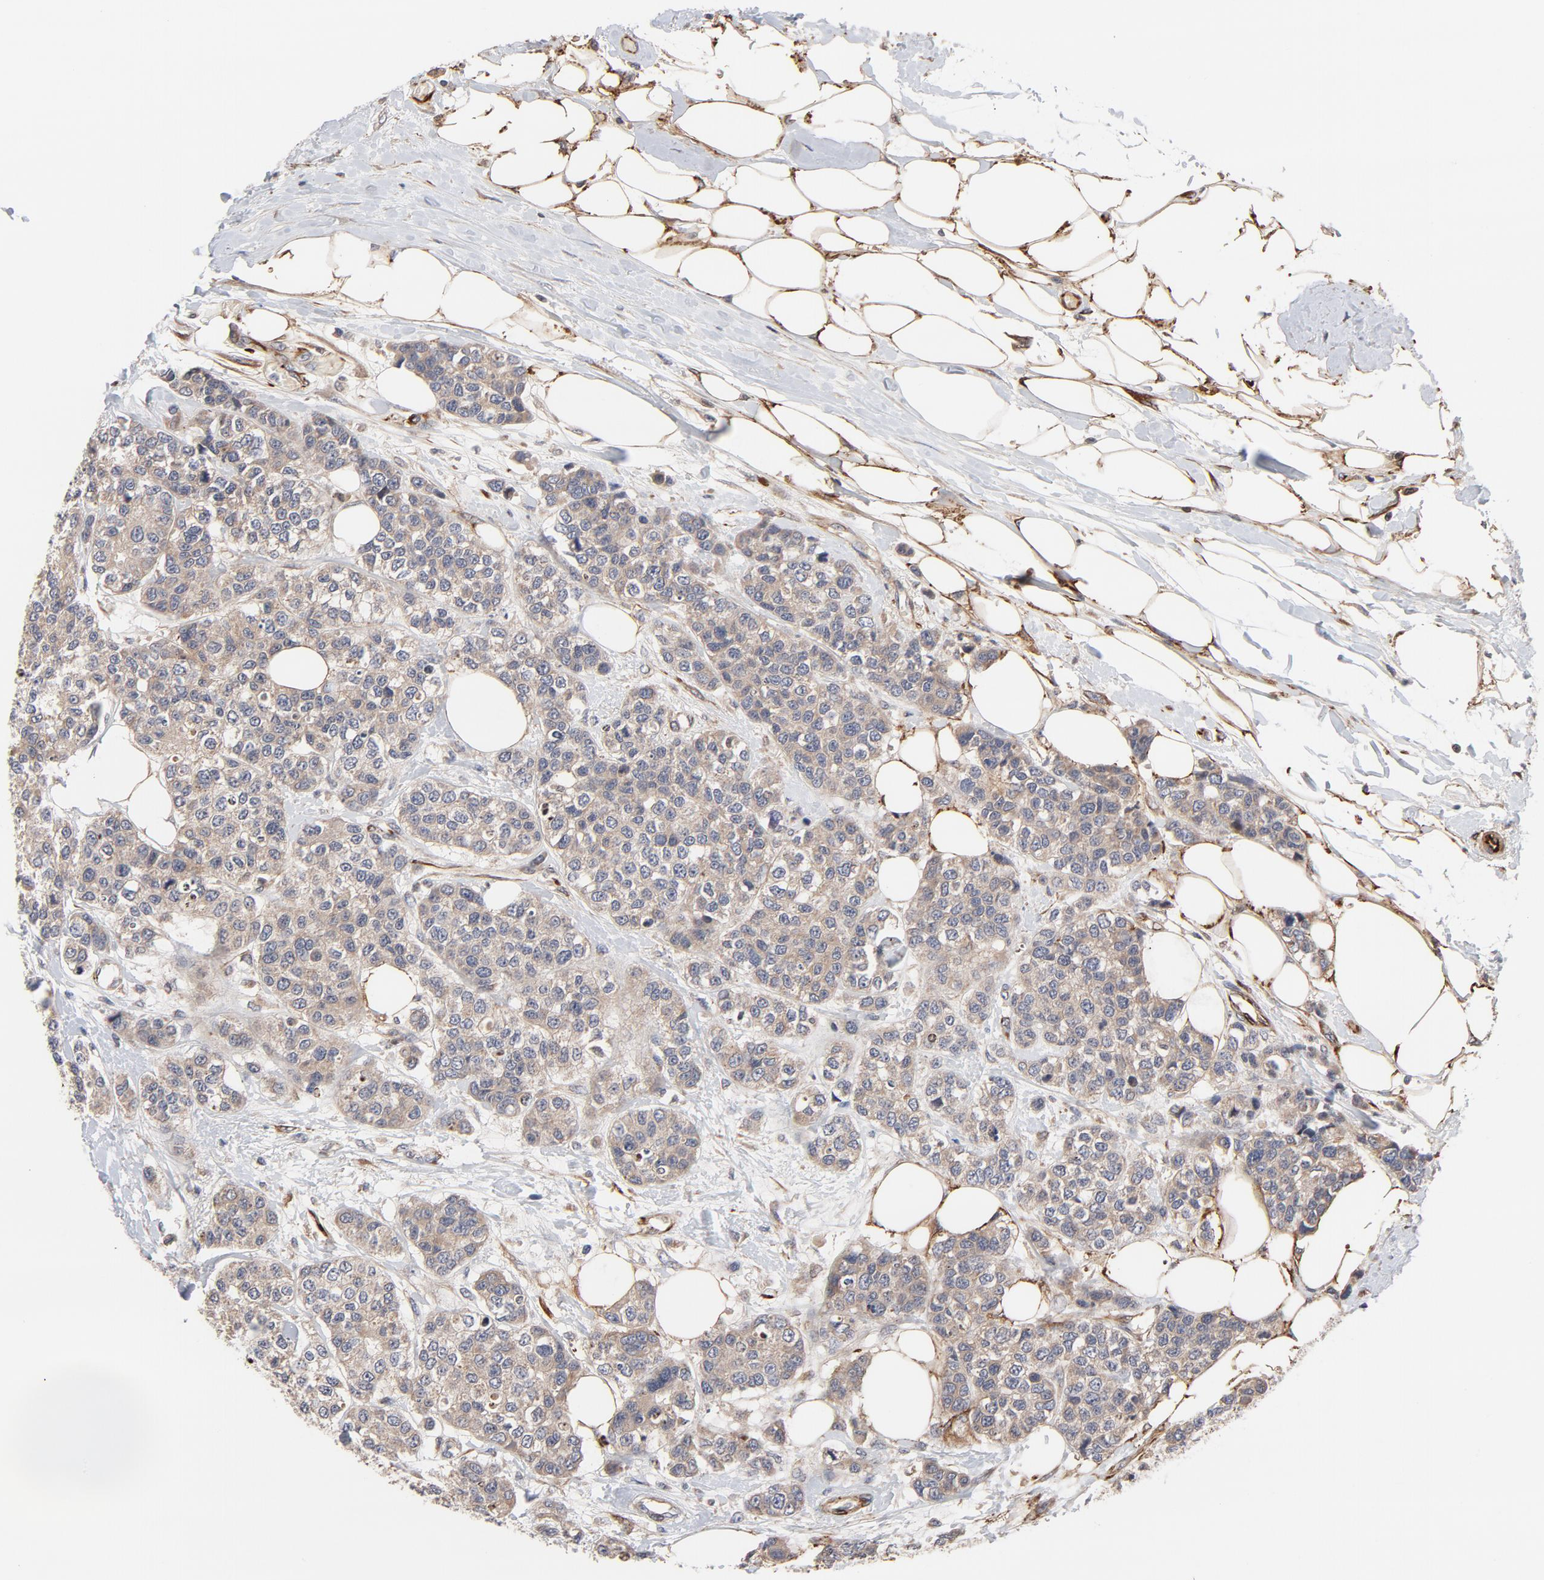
{"staining": {"intensity": "weak", "quantity": ">75%", "location": "cytoplasmic/membranous"}, "tissue": "breast cancer", "cell_type": "Tumor cells", "image_type": "cancer", "snomed": [{"axis": "morphology", "description": "Duct carcinoma"}, {"axis": "topography", "description": "Breast"}], "caption": "Weak cytoplasmic/membranous staining for a protein is identified in about >75% of tumor cells of breast cancer using immunohistochemistry (IHC).", "gene": "DNAAF2", "patient": {"sex": "female", "age": 51}}